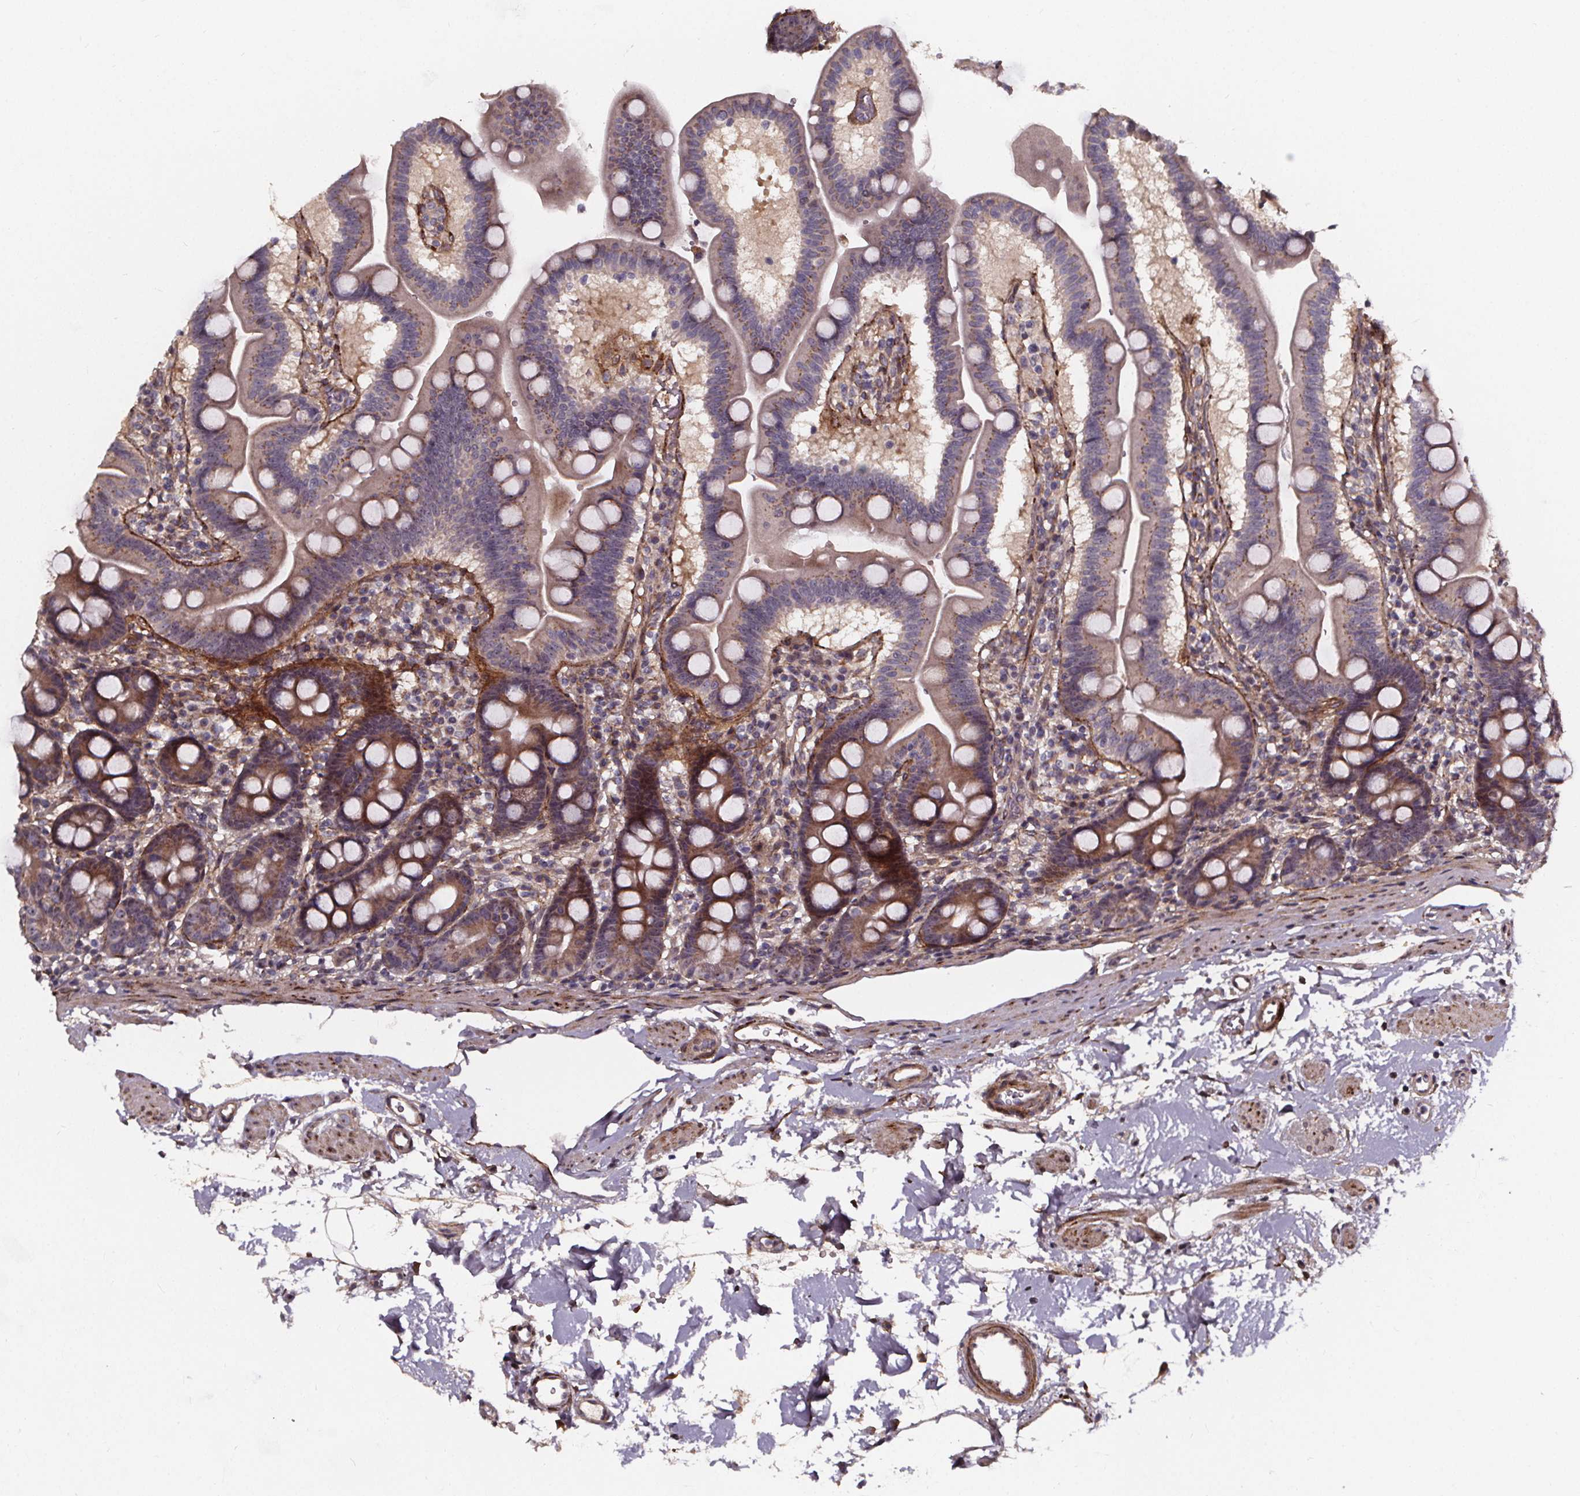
{"staining": {"intensity": "weak", "quantity": "25%-75%", "location": "cytoplasmic/membranous"}, "tissue": "duodenum", "cell_type": "Glandular cells", "image_type": "normal", "snomed": [{"axis": "morphology", "description": "Normal tissue, NOS"}, {"axis": "topography", "description": "Duodenum"}], "caption": "Protein staining by immunohistochemistry (IHC) demonstrates weak cytoplasmic/membranous expression in about 25%-75% of glandular cells in normal duodenum.", "gene": "AEBP1", "patient": {"sex": "male", "age": 59}}